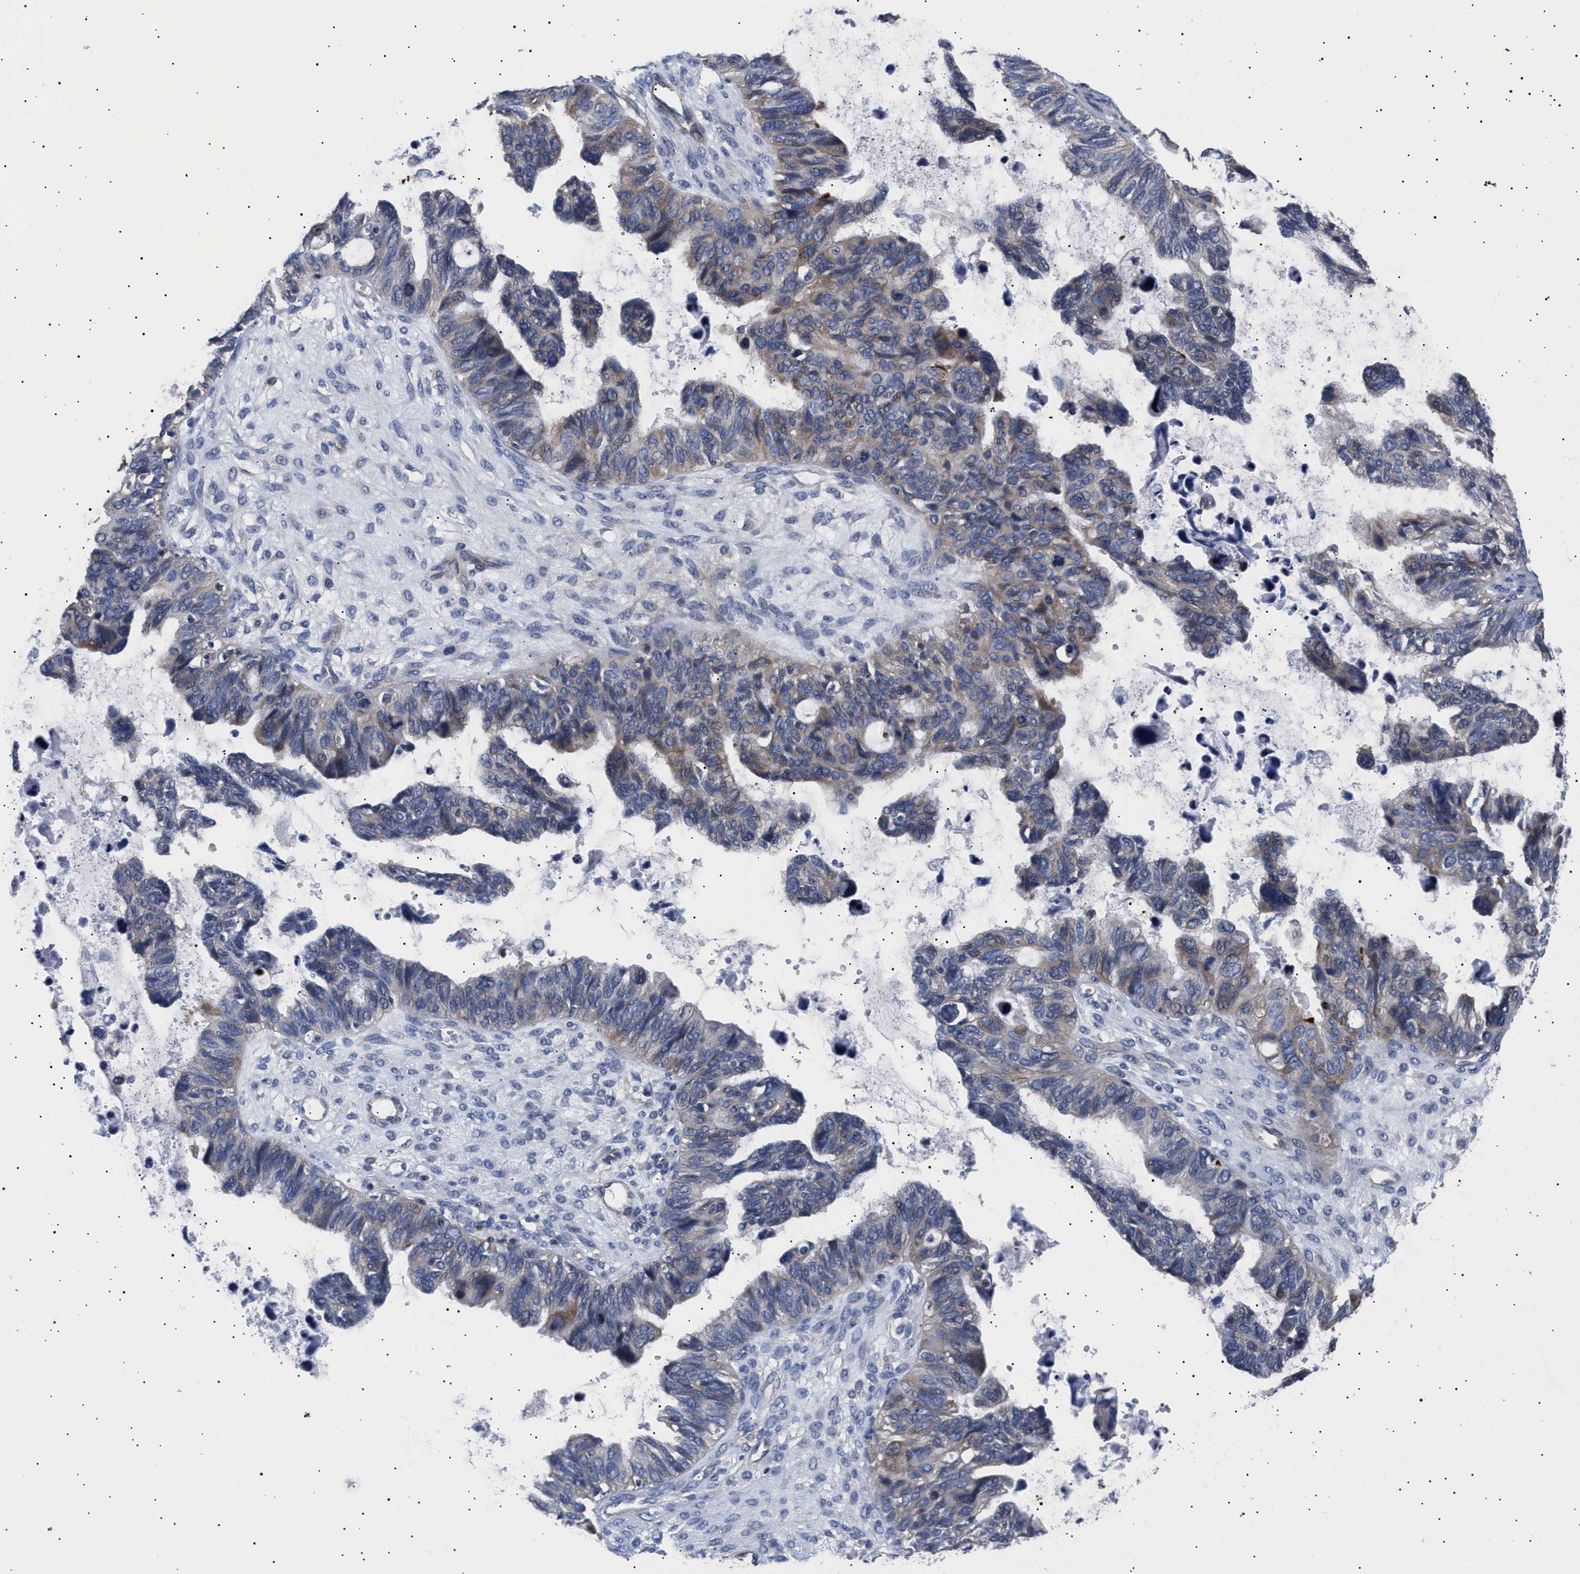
{"staining": {"intensity": "weak", "quantity": "25%-75%", "location": "cytoplasmic/membranous"}, "tissue": "ovarian cancer", "cell_type": "Tumor cells", "image_type": "cancer", "snomed": [{"axis": "morphology", "description": "Cystadenocarcinoma, serous, NOS"}, {"axis": "topography", "description": "Ovary"}], "caption": "Tumor cells reveal weak cytoplasmic/membranous staining in about 25%-75% of cells in ovarian cancer (serous cystadenocarcinoma).", "gene": "HEMGN", "patient": {"sex": "female", "age": 79}}